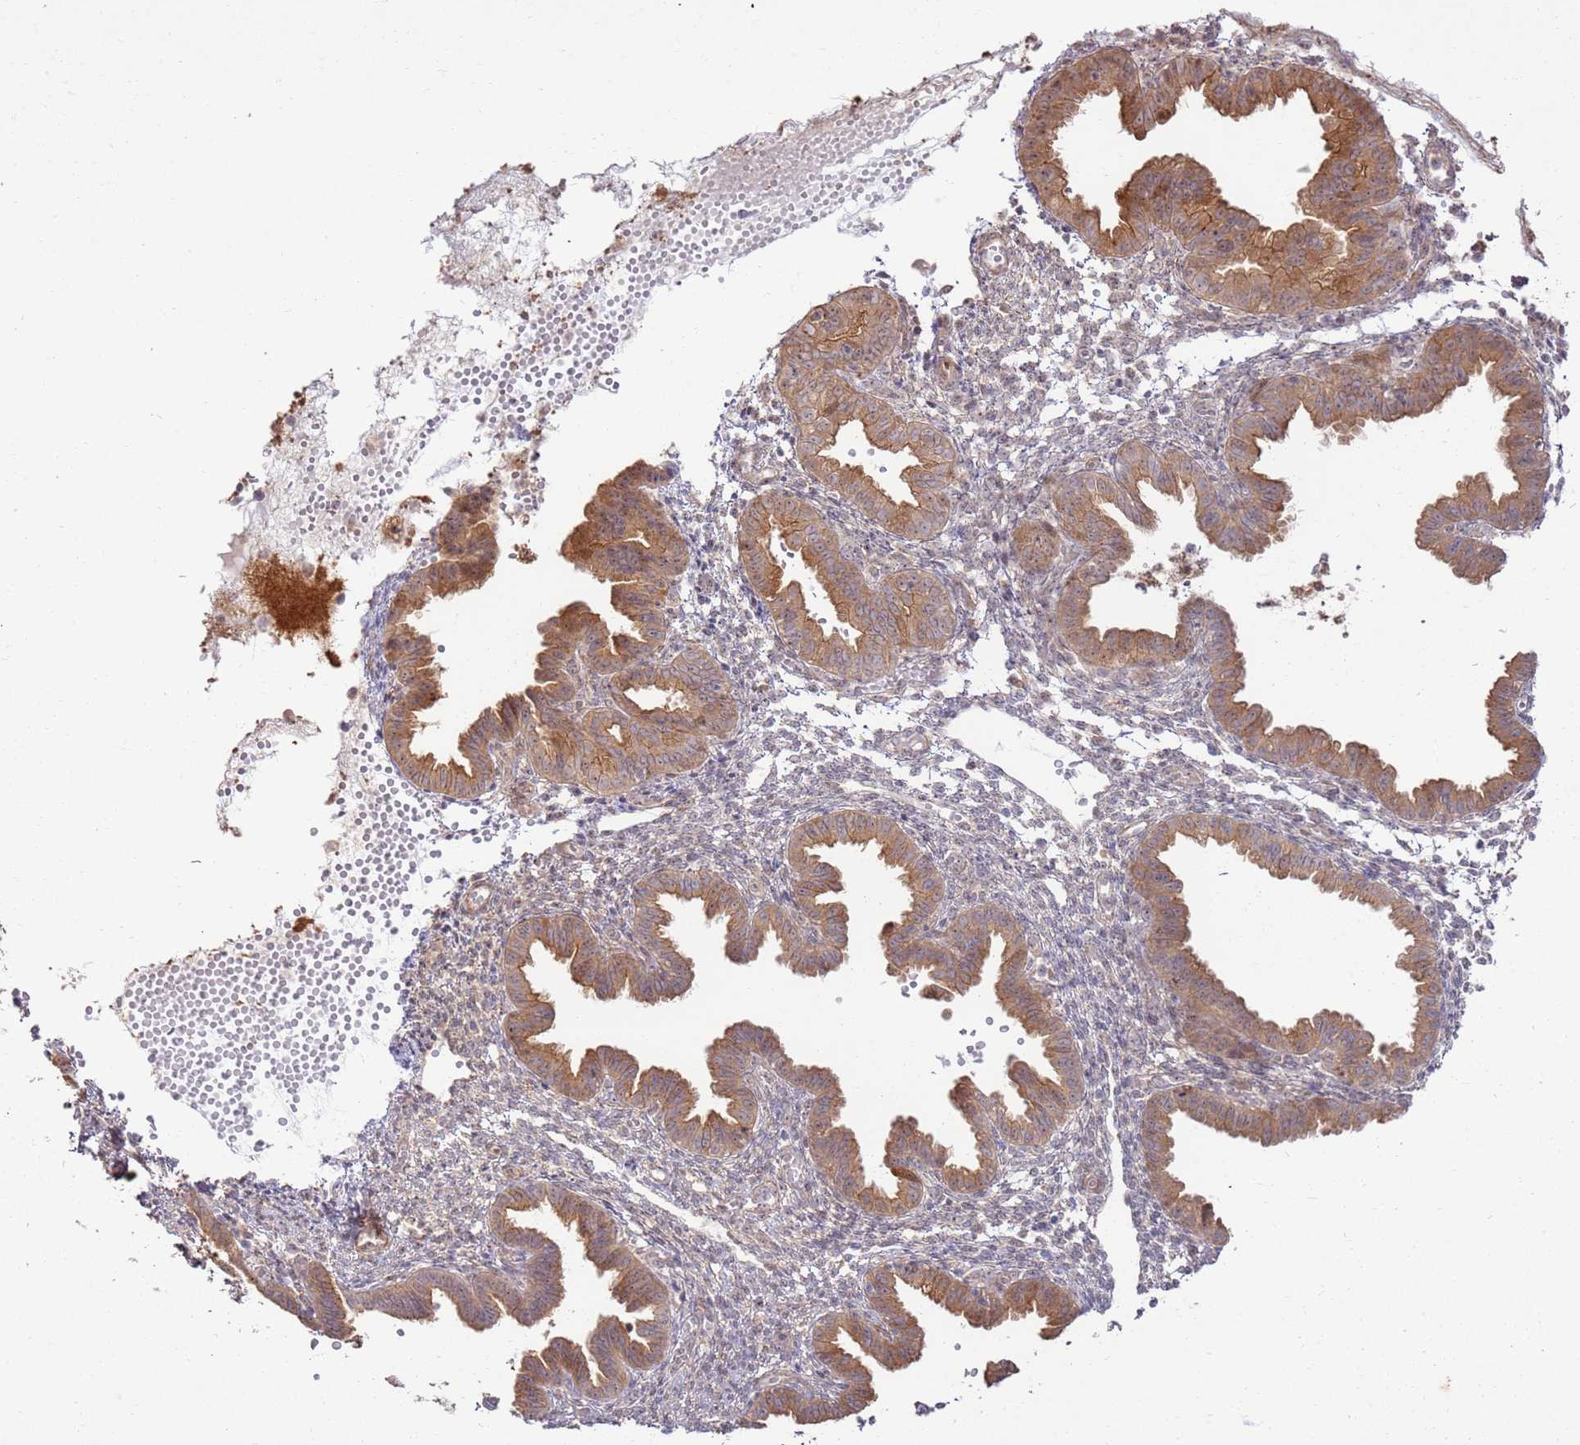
{"staining": {"intensity": "negative", "quantity": "none", "location": "none"}, "tissue": "endometrium", "cell_type": "Cells in endometrial stroma", "image_type": "normal", "snomed": [{"axis": "morphology", "description": "Normal tissue, NOS"}, {"axis": "topography", "description": "Endometrium"}], "caption": "Immunohistochemistry (IHC) image of normal human endometrium stained for a protein (brown), which exhibits no expression in cells in endometrial stroma. (Immunohistochemistry, brightfield microscopy, high magnification).", "gene": "CNPY1", "patient": {"sex": "female", "age": 33}}